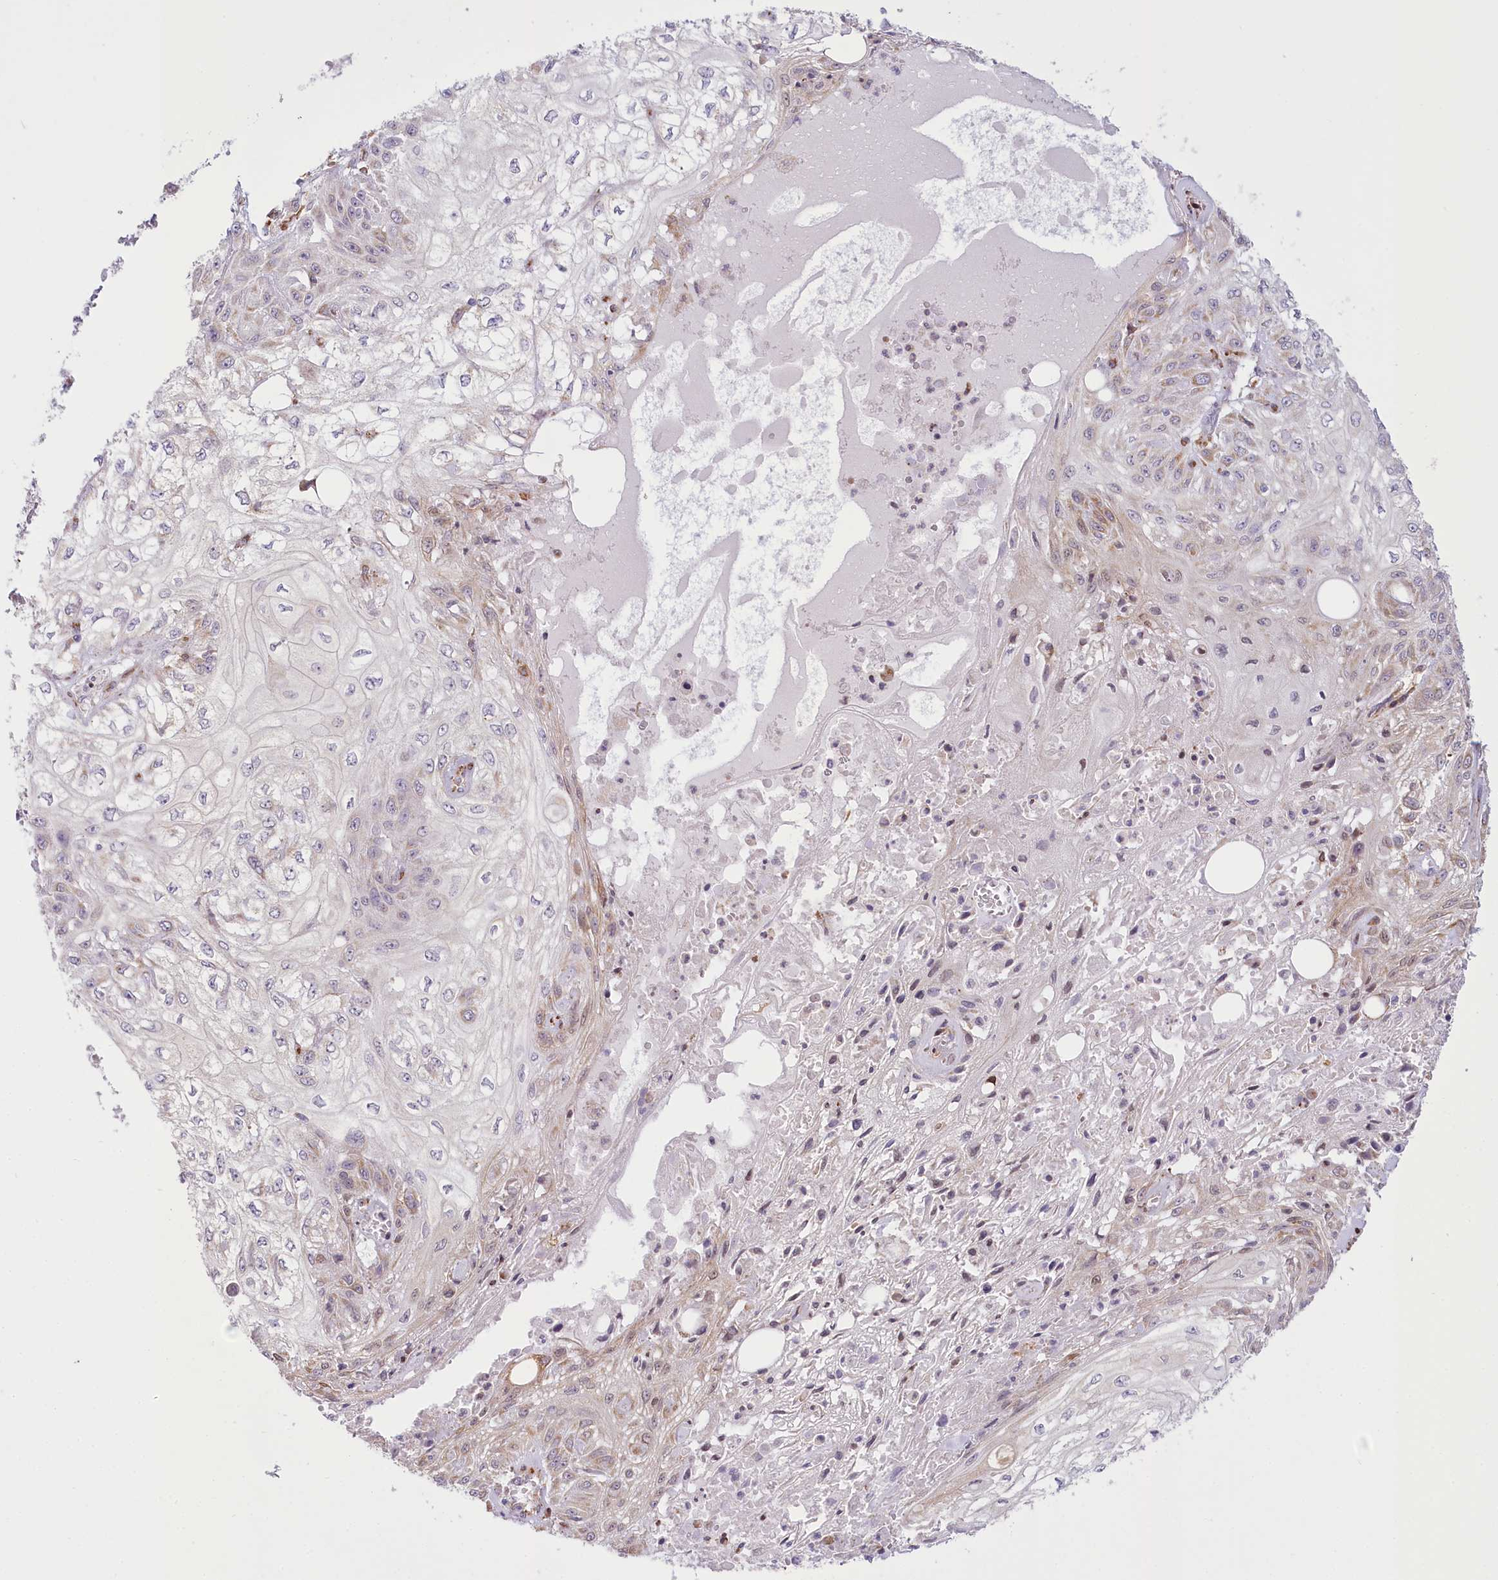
{"staining": {"intensity": "weak", "quantity": "<25%", "location": "cytoplasmic/membranous"}, "tissue": "skin cancer", "cell_type": "Tumor cells", "image_type": "cancer", "snomed": [{"axis": "morphology", "description": "Squamous cell carcinoma, NOS"}, {"axis": "morphology", "description": "Squamous cell carcinoma, metastatic, NOS"}, {"axis": "topography", "description": "Skin"}, {"axis": "topography", "description": "Lymph node"}], "caption": "Photomicrograph shows no significant protein positivity in tumor cells of skin cancer (metastatic squamous cell carcinoma).", "gene": "NCKAP5", "patient": {"sex": "male", "age": 75}}